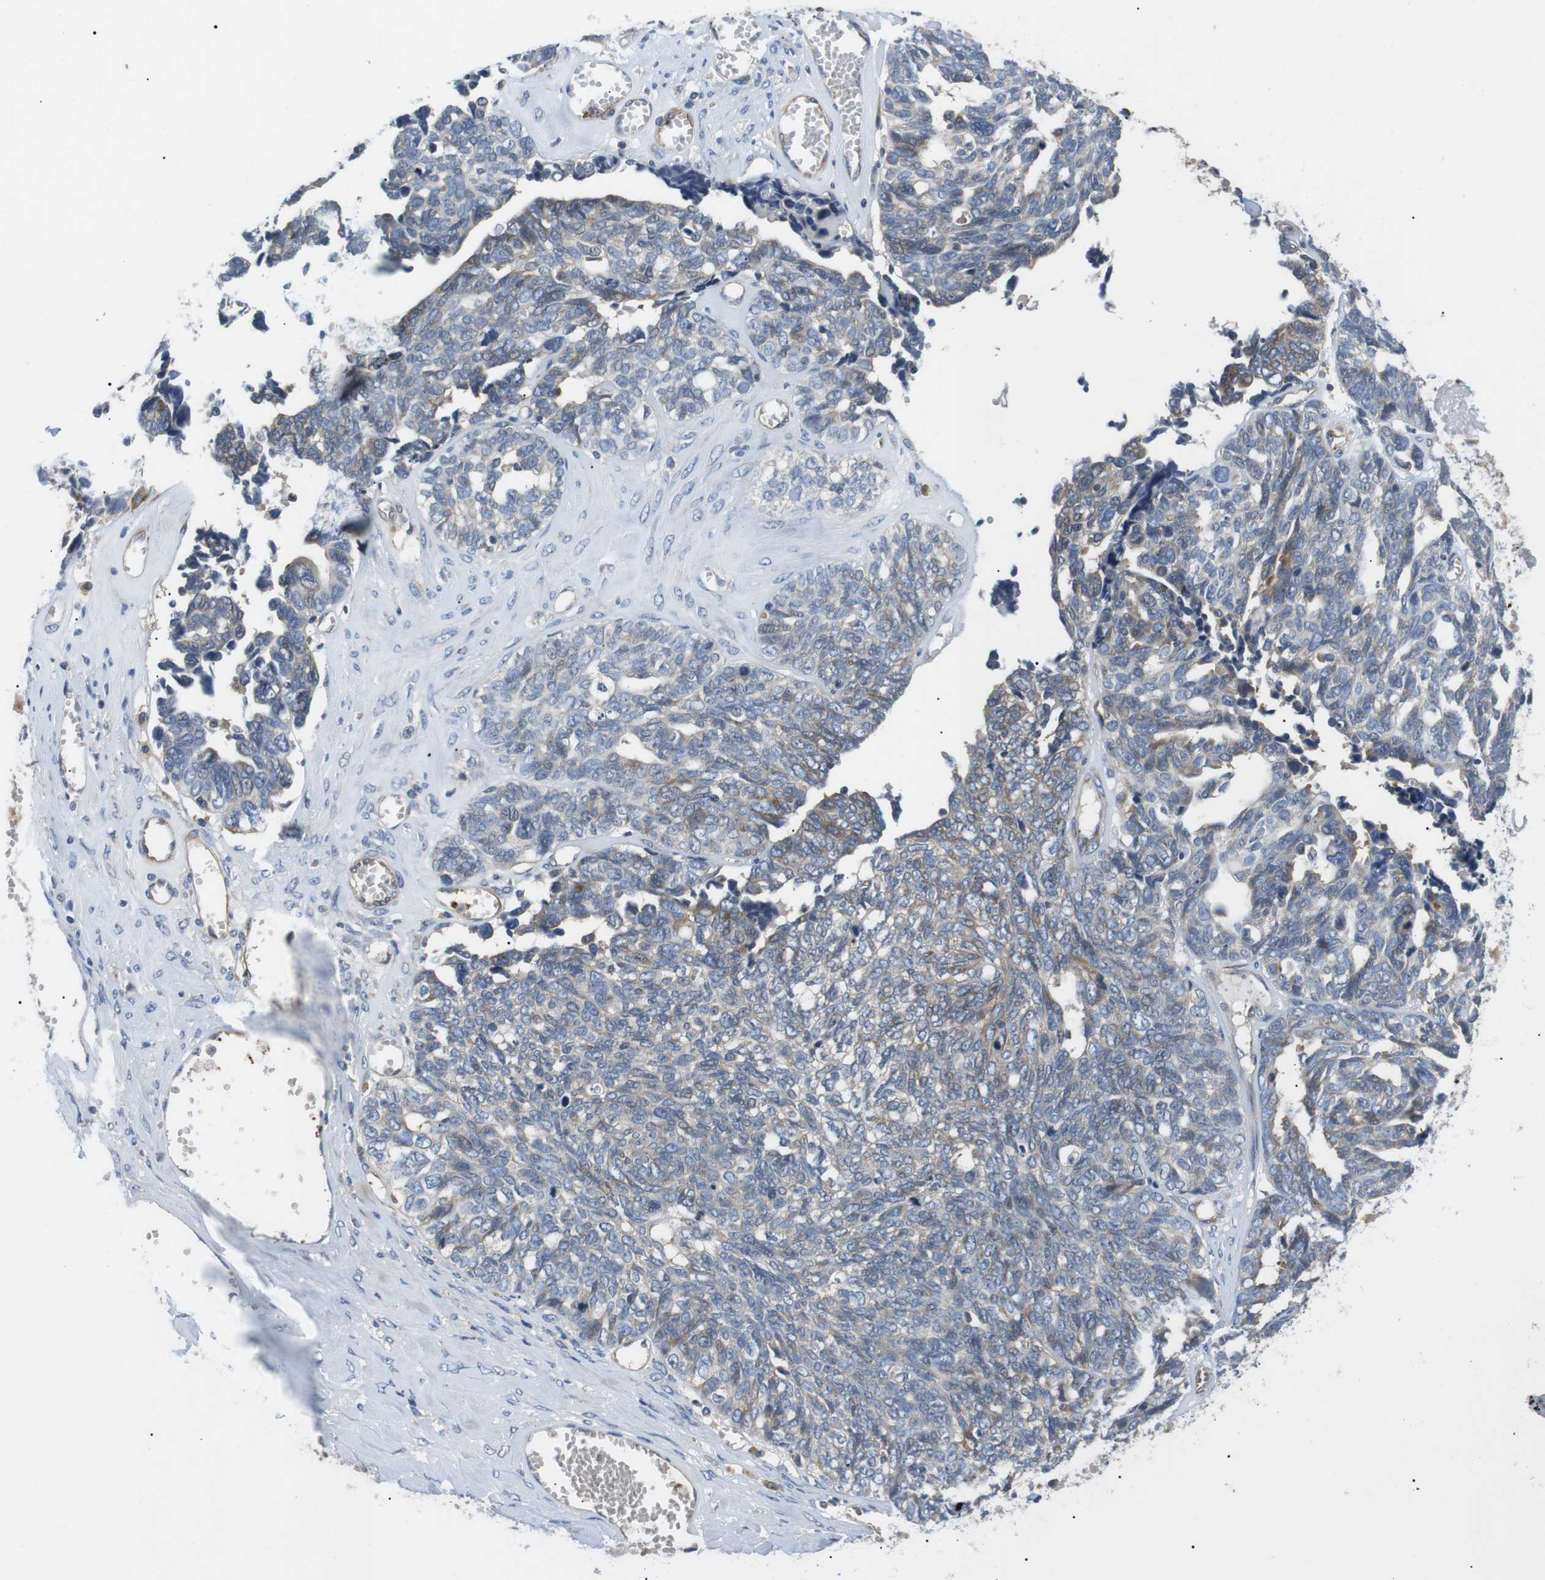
{"staining": {"intensity": "weak", "quantity": "25%-75%", "location": "cytoplasmic/membranous"}, "tissue": "ovarian cancer", "cell_type": "Tumor cells", "image_type": "cancer", "snomed": [{"axis": "morphology", "description": "Cystadenocarcinoma, serous, NOS"}, {"axis": "topography", "description": "Ovary"}], "caption": "Immunohistochemical staining of ovarian cancer (serous cystadenocarcinoma) exhibits low levels of weak cytoplasmic/membranous staining in about 25%-75% of tumor cells.", "gene": "DIPK1A", "patient": {"sex": "female", "age": 79}}